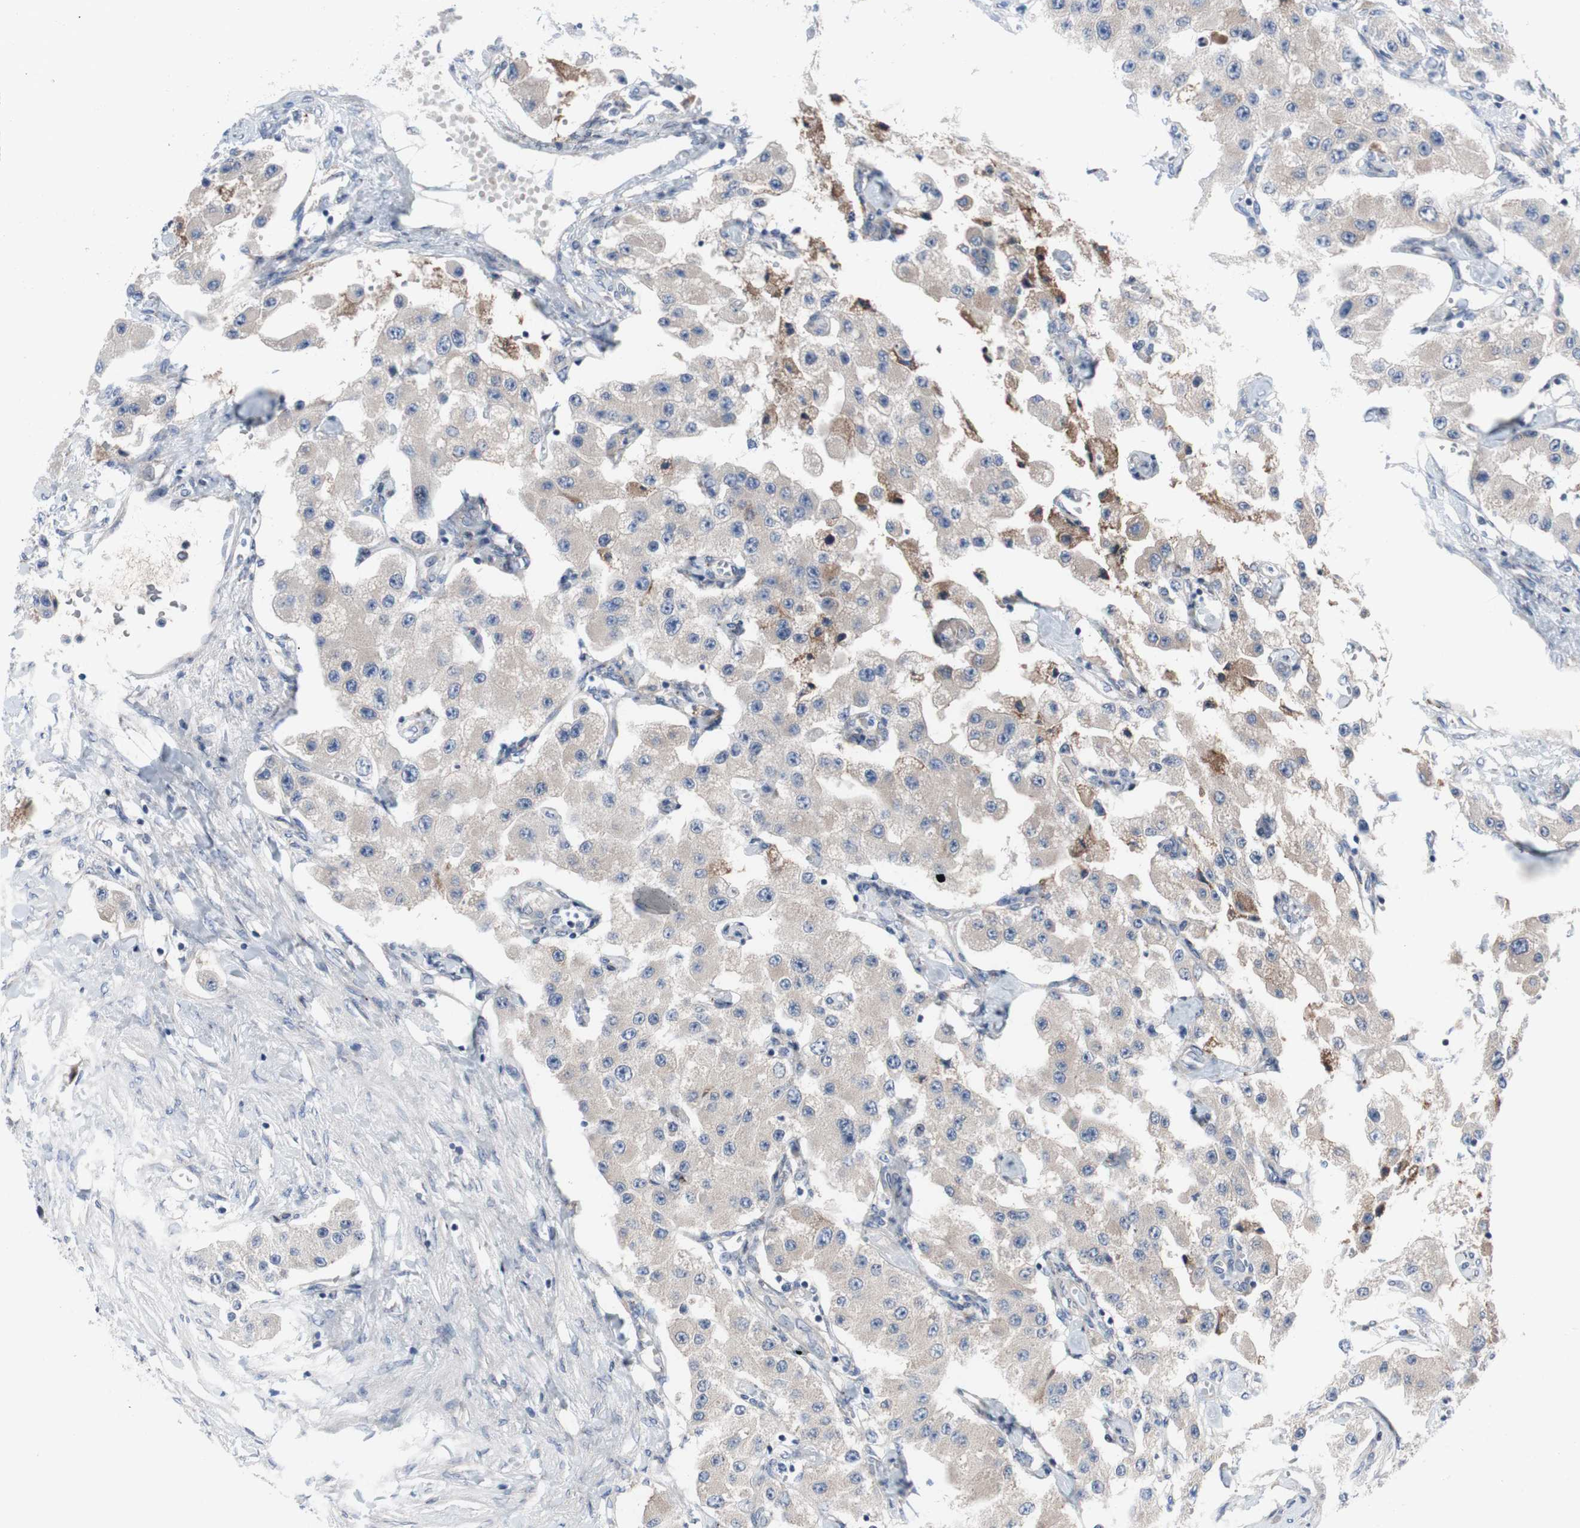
{"staining": {"intensity": "weak", "quantity": ">75%", "location": "cytoplasmic/membranous"}, "tissue": "carcinoid", "cell_type": "Tumor cells", "image_type": "cancer", "snomed": [{"axis": "morphology", "description": "Carcinoid, malignant, NOS"}, {"axis": "topography", "description": "Pancreas"}], "caption": "The immunohistochemical stain highlights weak cytoplasmic/membranous staining in tumor cells of carcinoid tissue. The protein of interest is stained brown, and the nuclei are stained in blue (DAB IHC with brightfield microscopy, high magnification).", "gene": "KANSL1", "patient": {"sex": "male", "age": 41}}